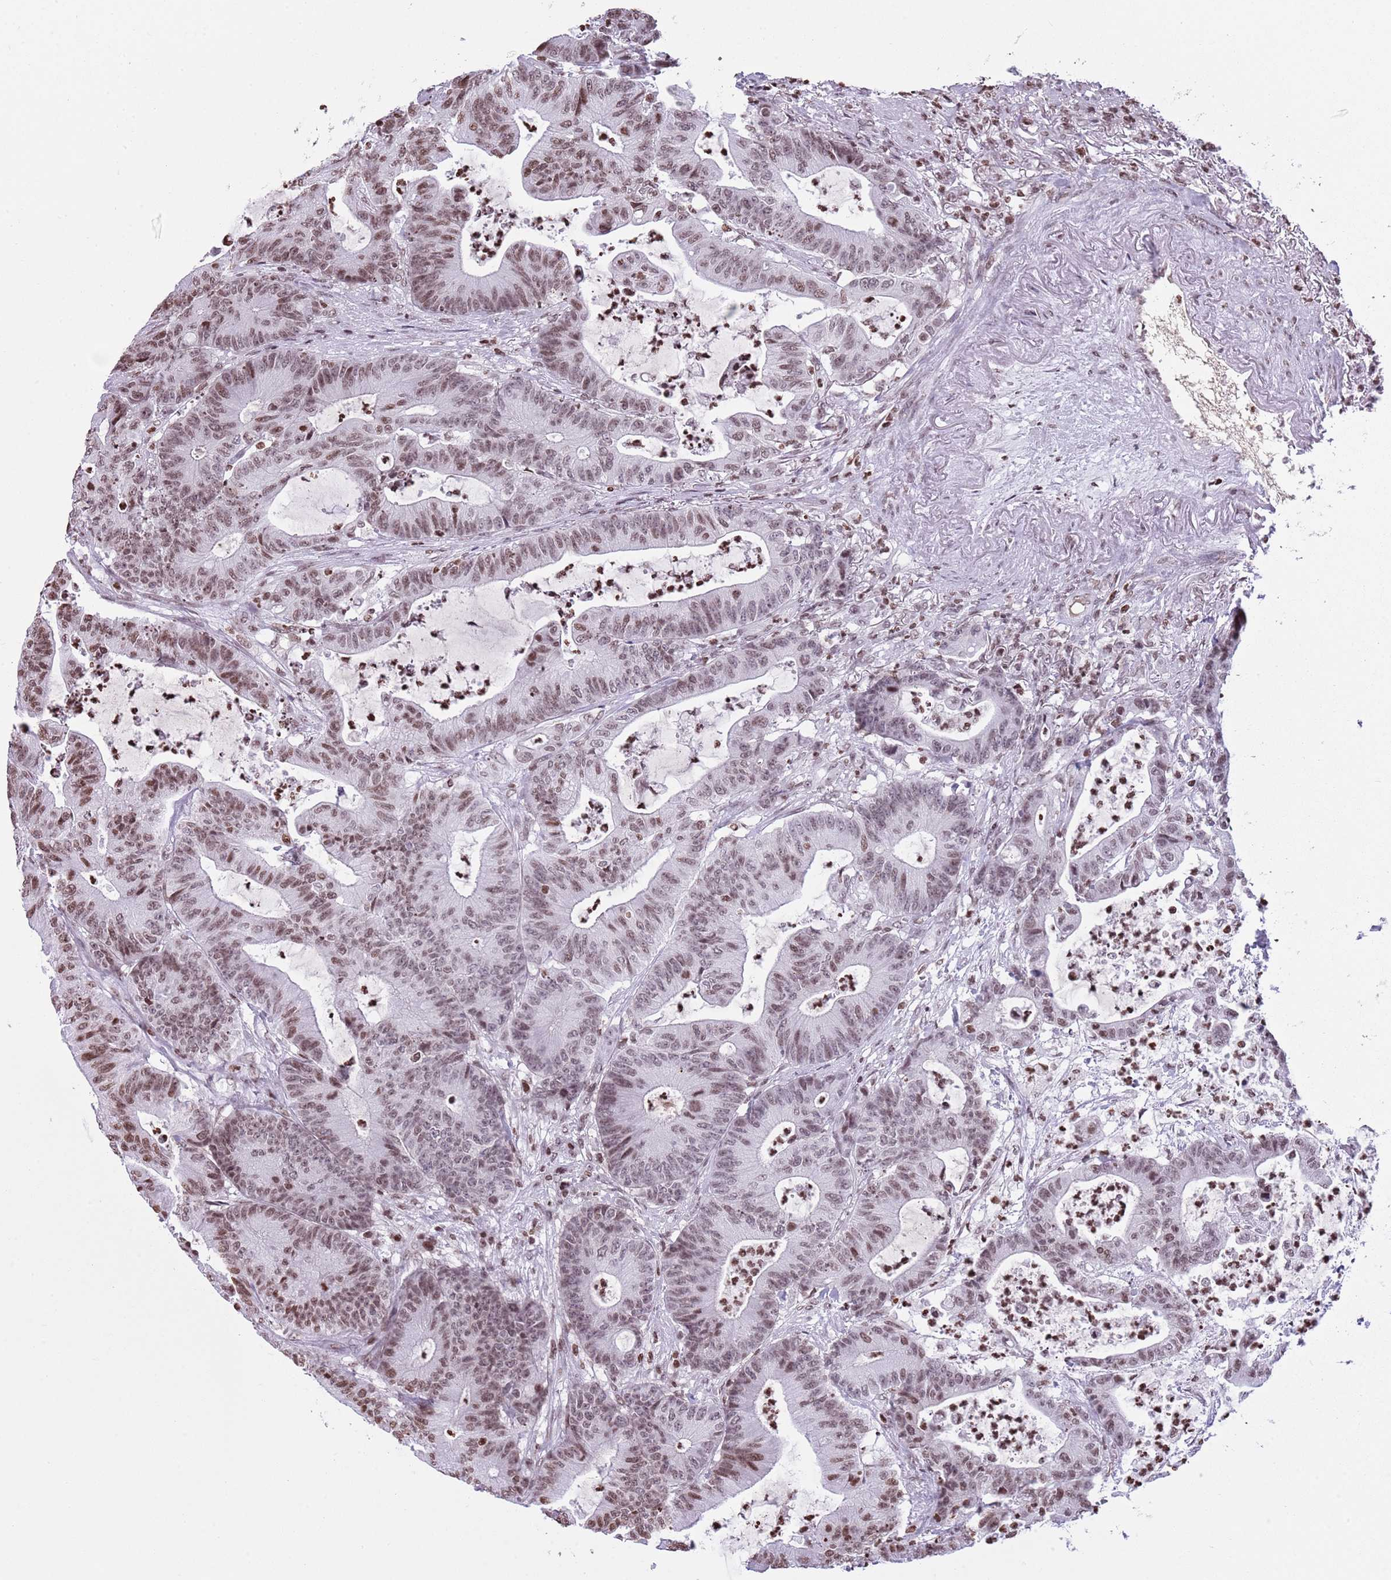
{"staining": {"intensity": "moderate", "quantity": ">75%", "location": "nuclear"}, "tissue": "colorectal cancer", "cell_type": "Tumor cells", "image_type": "cancer", "snomed": [{"axis": "morphology", "description": "Adenocarcinoma, NOS"}, {"axis": "topography", "description": "Colon"}], "caption": "This photomicrograph reveals colorectal adenocarcinoma stained with immunohistochemistry to label a protein in brown. The nuclear of tumor cells show moderate positivity for the protein. Nuclei are counter-stained blue.", "gene": "KPNA3", "patient": {"sex": "female", "age": 84}}